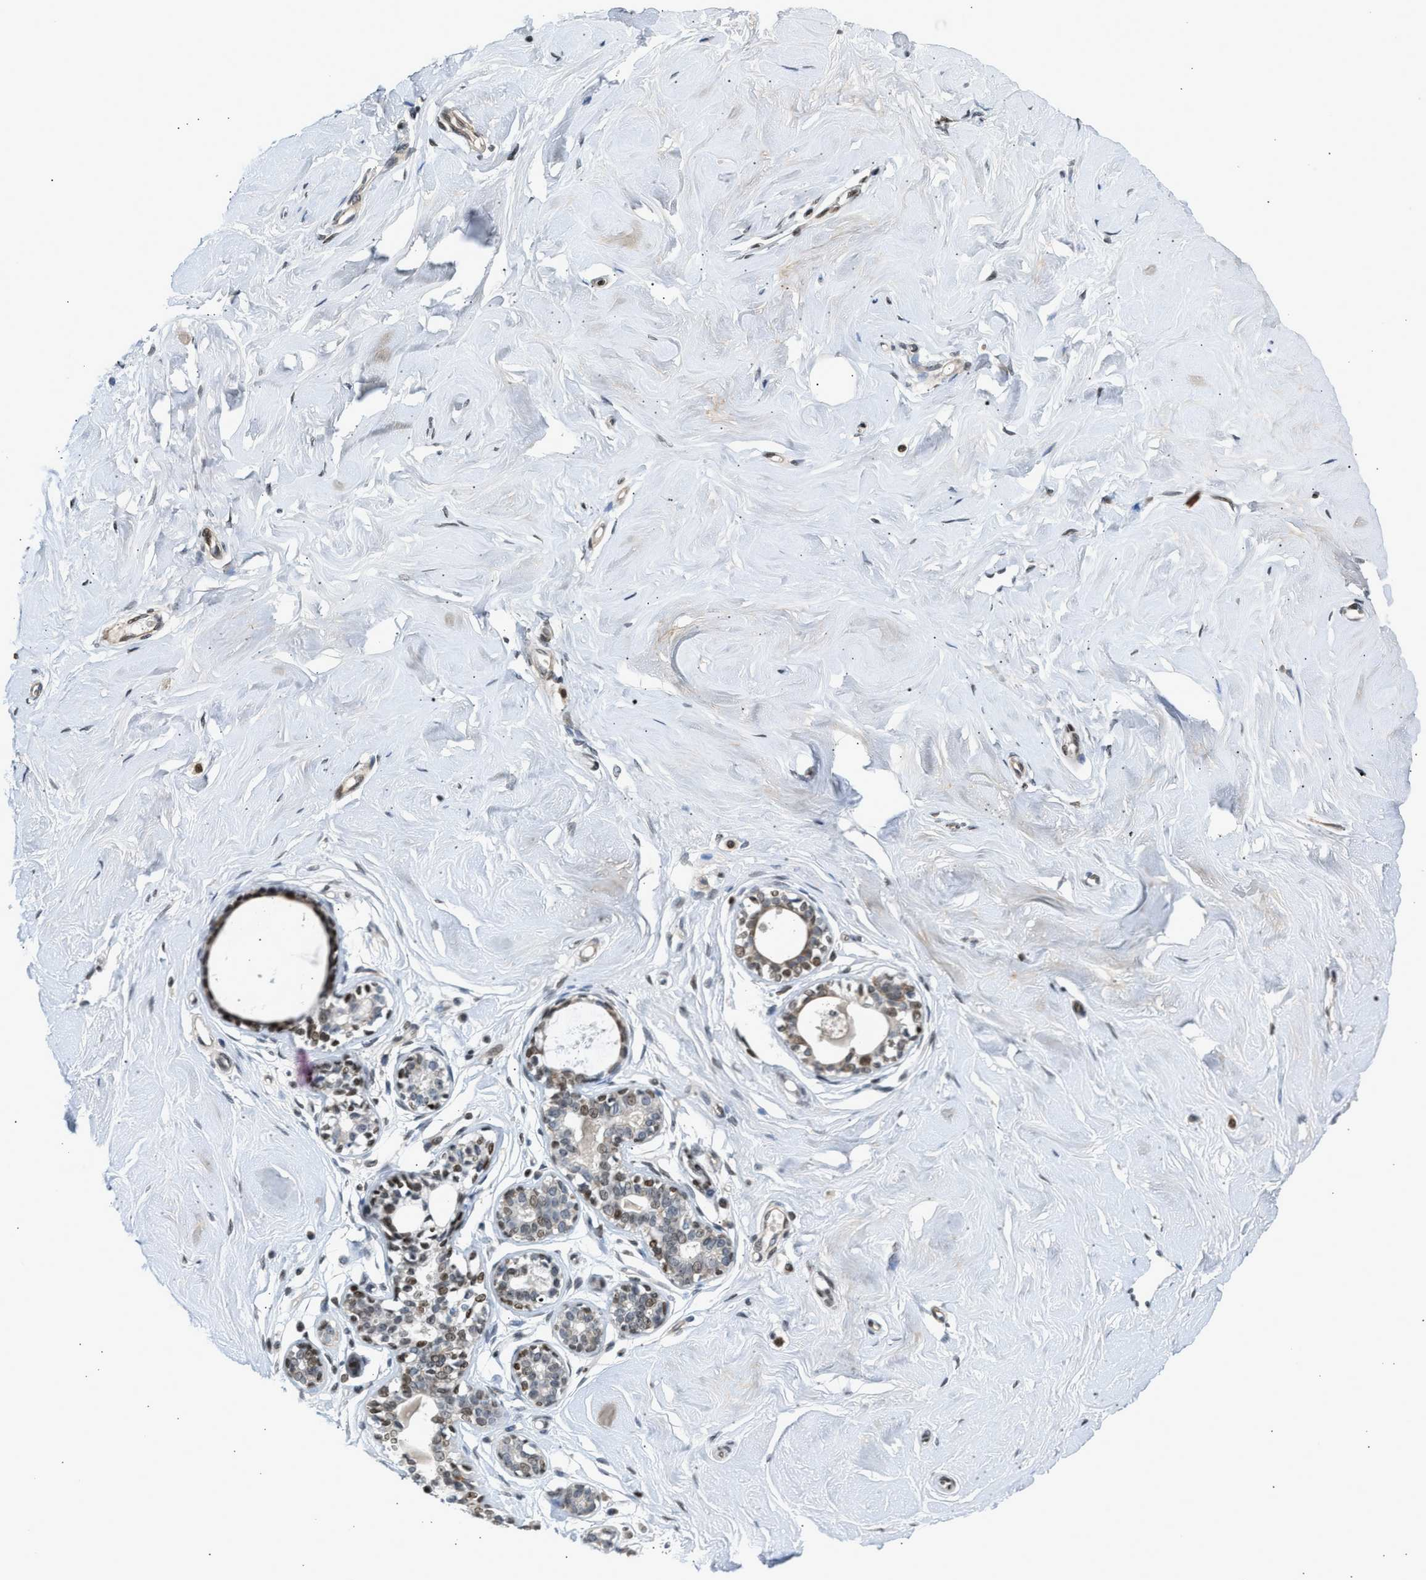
{"staining": {"intensity": "negative", "quantity": "none", "location": "none"}, "tissue": "breast", "cell_type": "Adipocytes", "image_type": "normal", "snomed": [{"axis": "morphology", "description": "Normal tissue, NOS"}, {"axis": "topography", "description": "Breast"}], "caption": "Breast stained for a protein using IHC exhibits no staining adipocytes.", "gene": "NPS", "patient": {"sex": "female", "age": 23}}